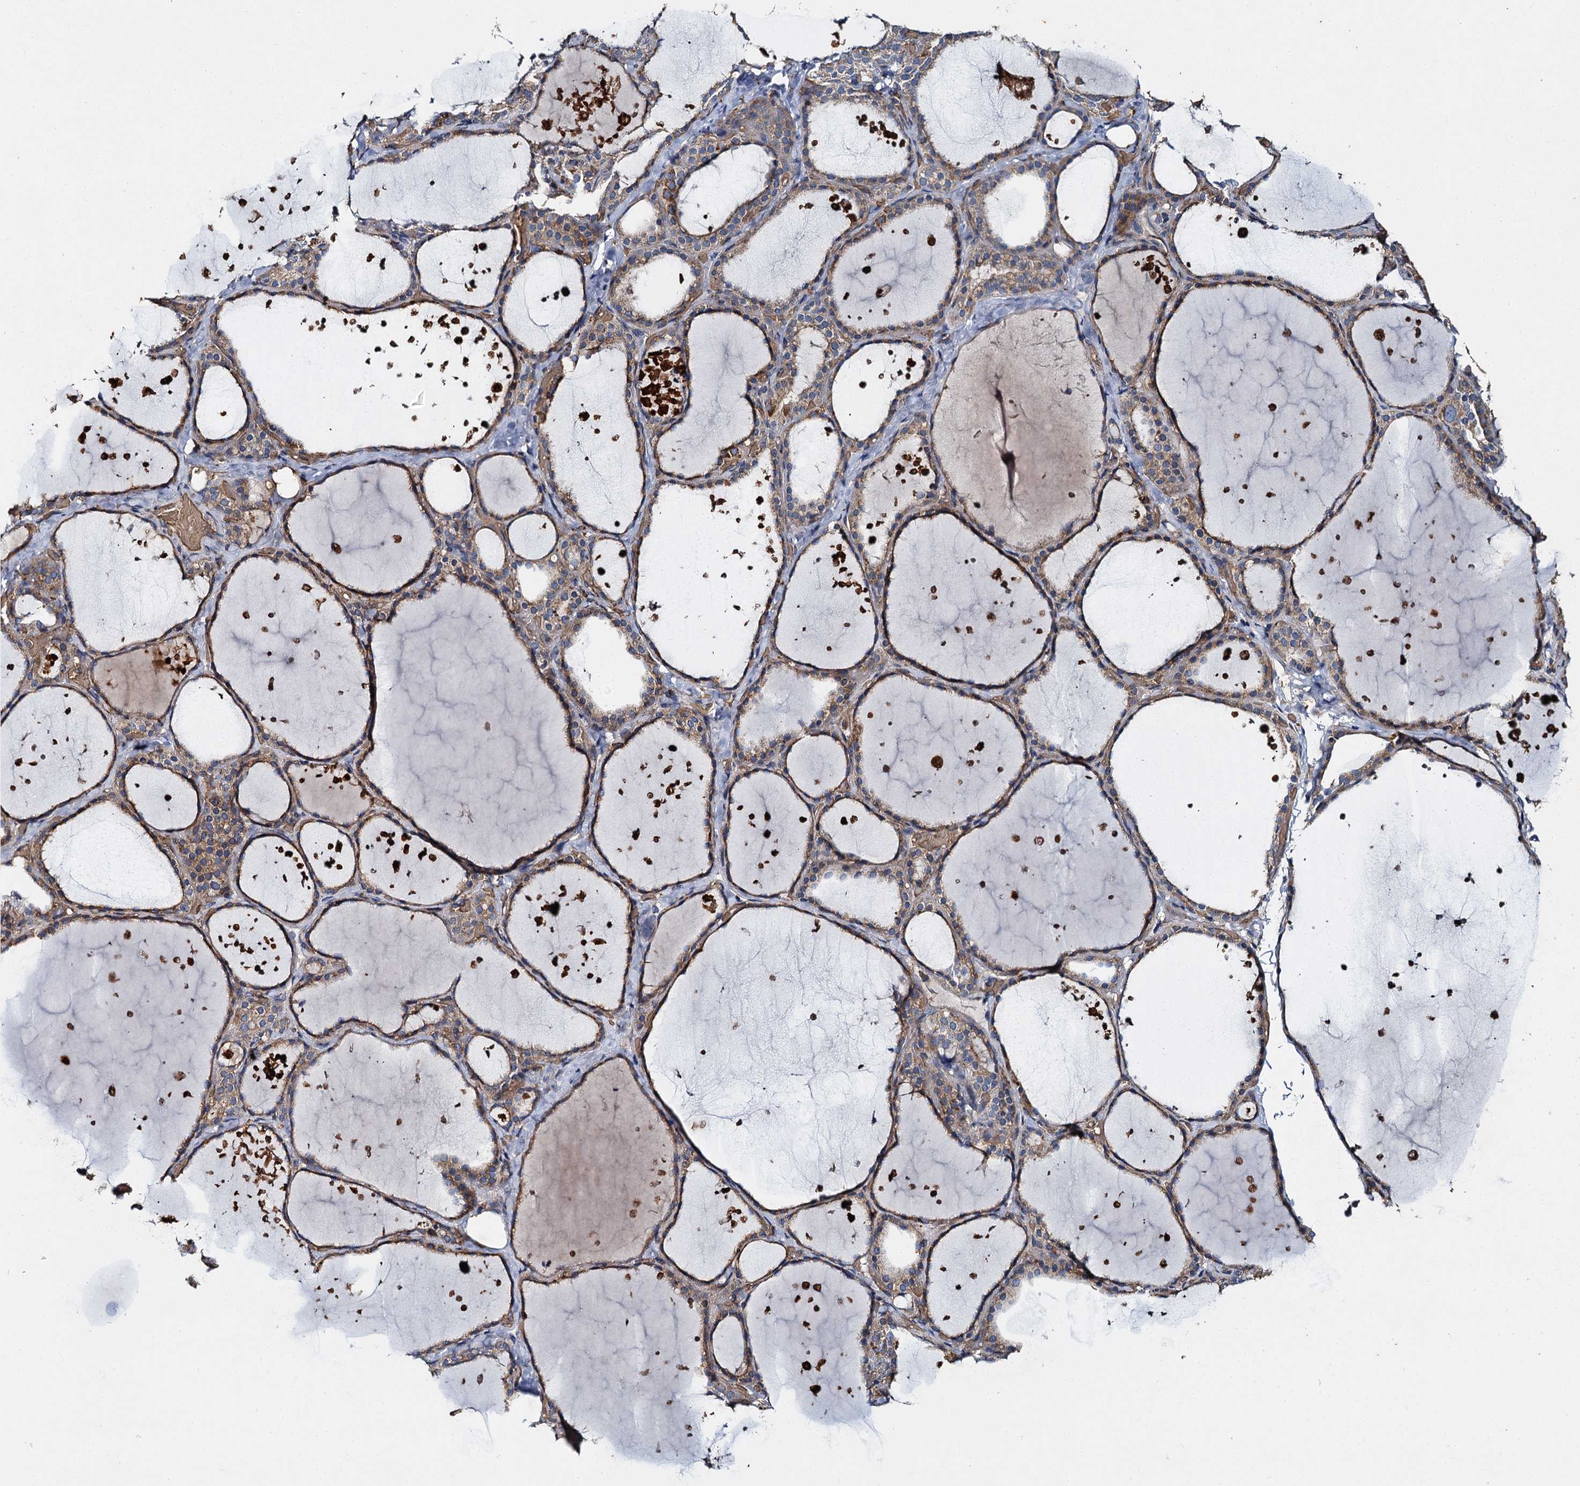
{"staining": {"intensity": "moderate", "quantity": "25%-75%", "location": "cytoplasmic/membranous"}, "tissue": "thyroid gland", "cell_type": "Glandular cells", "image_type": "normal", "snomed": [{"axis": "morphology", "description": "Normal tissue, NOS"}, {"axis": "topography", "description": "Thyroid gland"}], "caption": "Immunohistochemical staining of unremarkable thyroid gland shows 25%-75% levels of moderate cytoplasmic/membranous protein expression in approximately 25%-75% of glandular cells.", "gene": "BCS1L", "patient": {"sex": "female", "age": 44}}